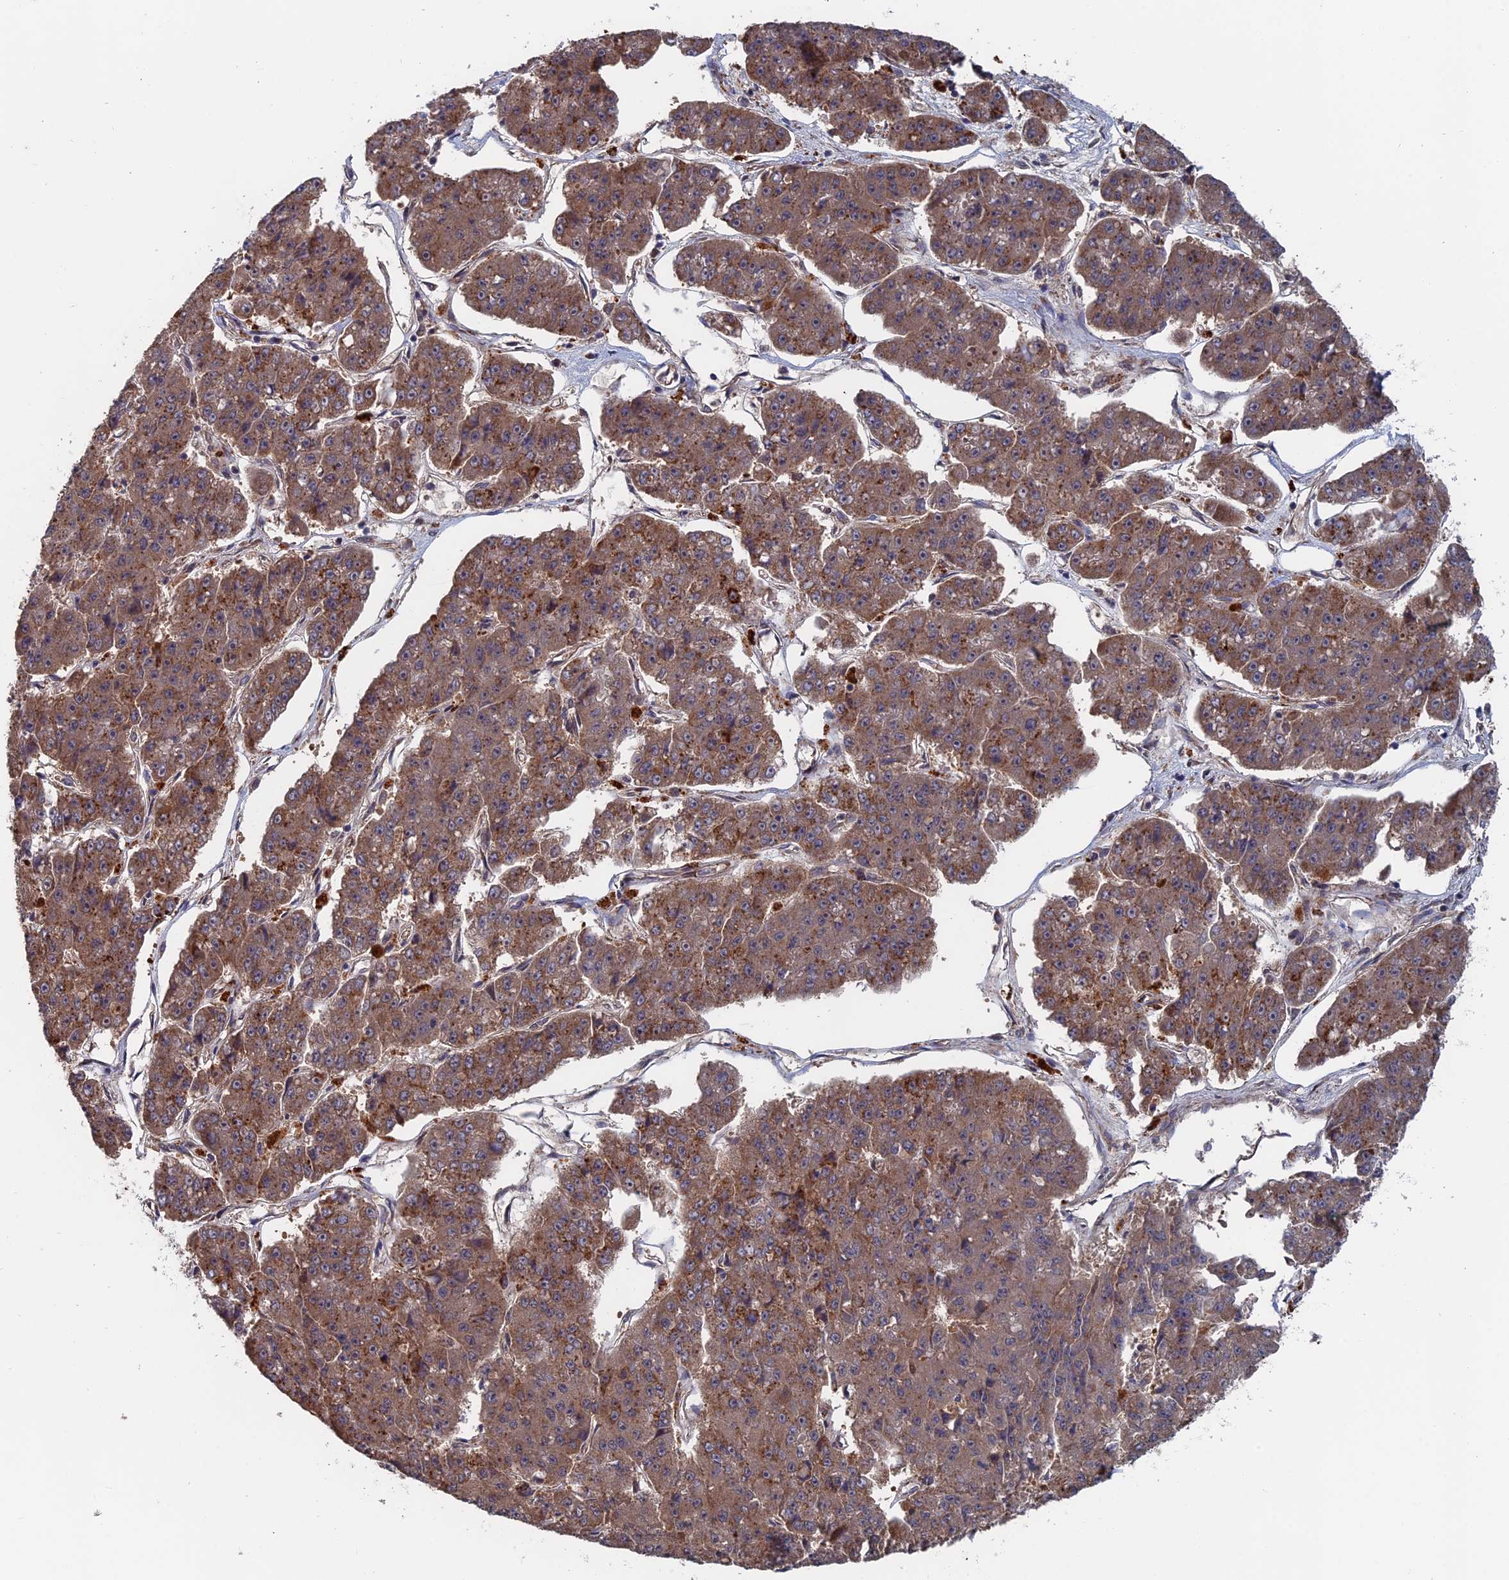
{"staining": {"intensity": "moderate", "quantity": ">75%", "location": "cytoplasmic/membranous"}, "tissue": "pancreatic cancer", "cell_type": "Tumor cells", "image_type": "cancer", "snomed": [{"axis": "morphology", "description": "Adenocarcinoma, NOS"}, {"axis": "topography", "description": "Pancreas"}], "caption": "Protein positivity by immunohistochemistry shows moderate cytoplasmic/membranous staining in about >75% of tumor cells in pancreatic cancer. (DAB (3,3'-diaminobenzidine) IHC with brightfield microscopy, high magnification).", "gene": "TRAPPC2L", "patient": {"sex": "male", "age": 50}}